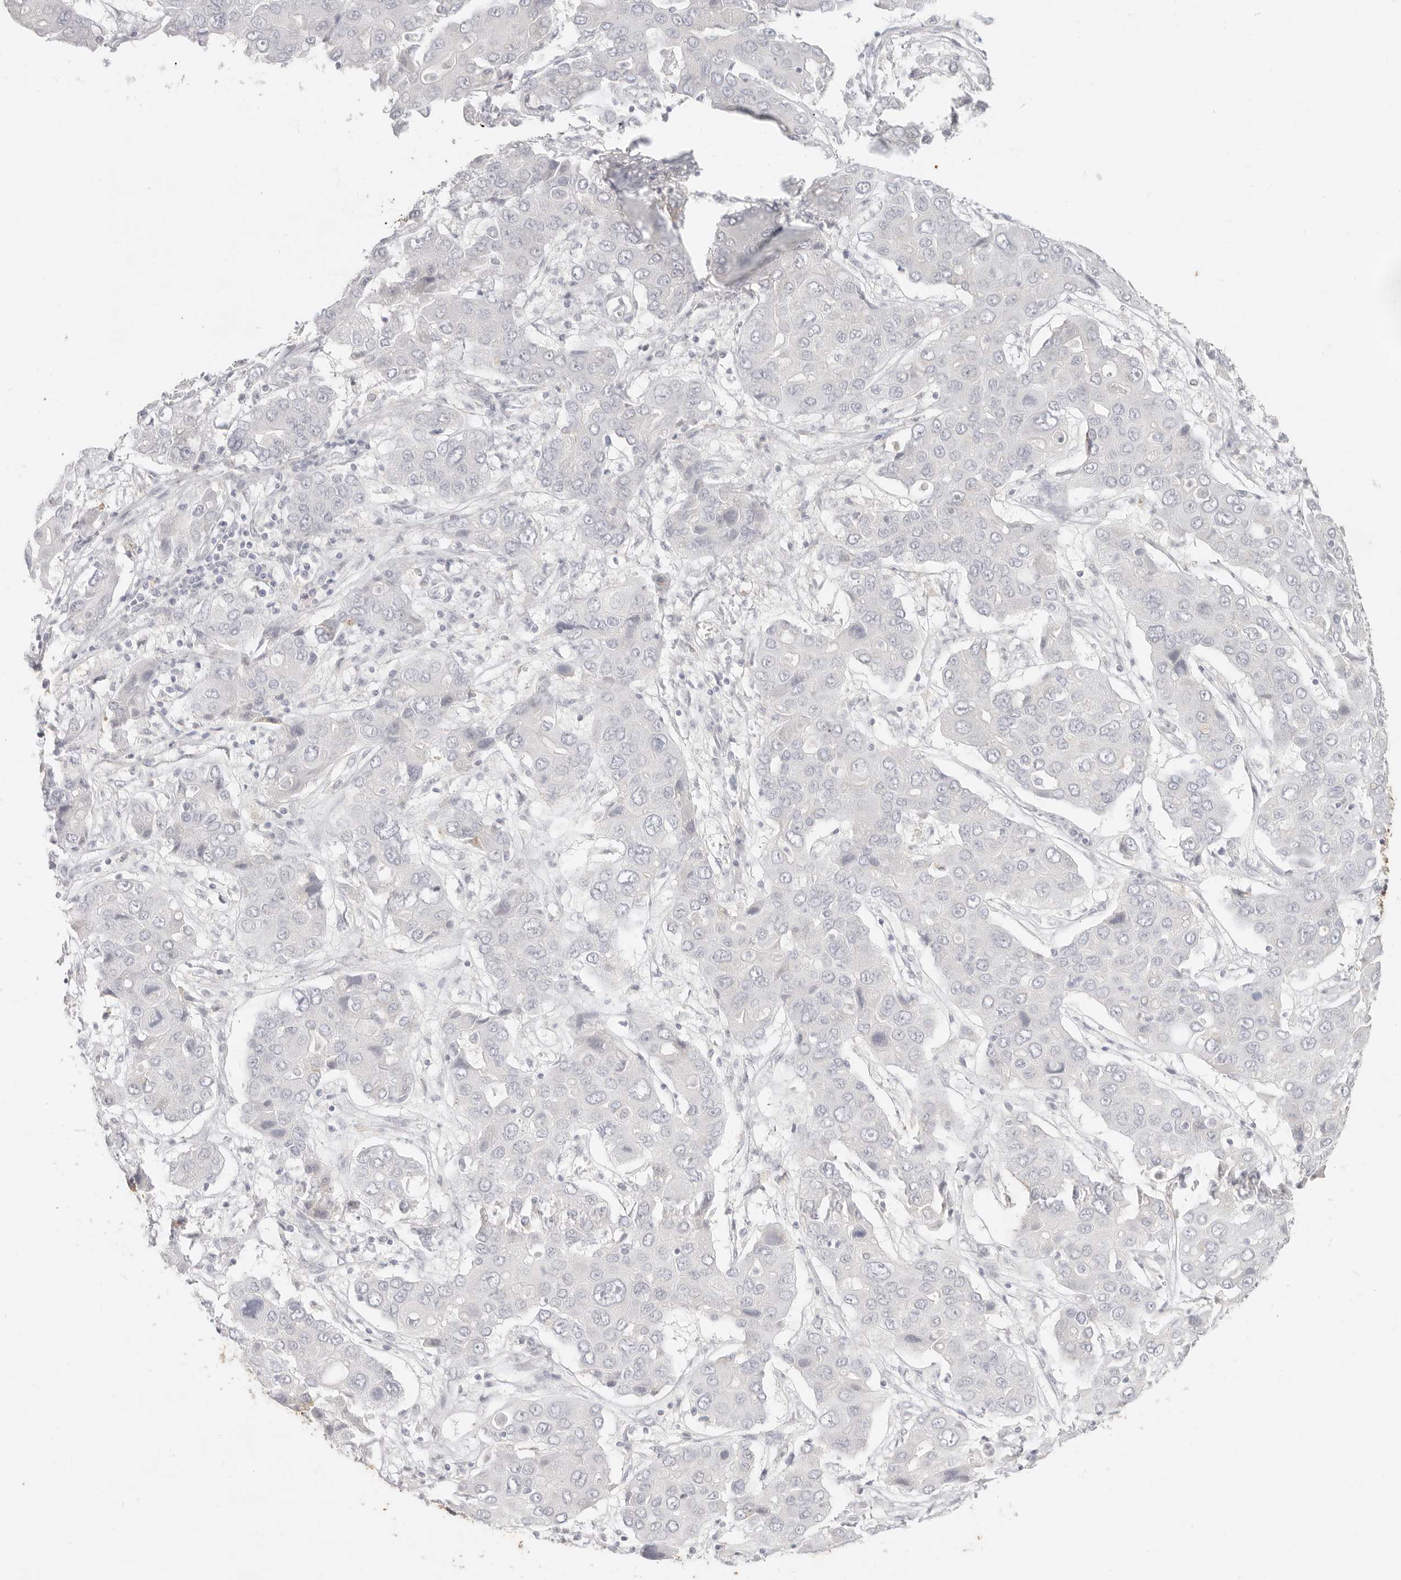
{"staining": {"intensity": "negative", "quantity": "none", "location": "none"}, "tissue": "liver cancer", "cell_type": "Tumor cells", "image_type": "cancer", "snomed": [{"axis": "morphology", "description": "Cholangiocarcinoma"}, {"axis": "topography", "description": "Liver"}], "caption": "The immunohistochemistry micrograph has no significant staining in tumor cells of cholangiocarcinoma (liver) tissue.", "gene": "EPCAM", "patient": {"sex": "male", "age": 67}}